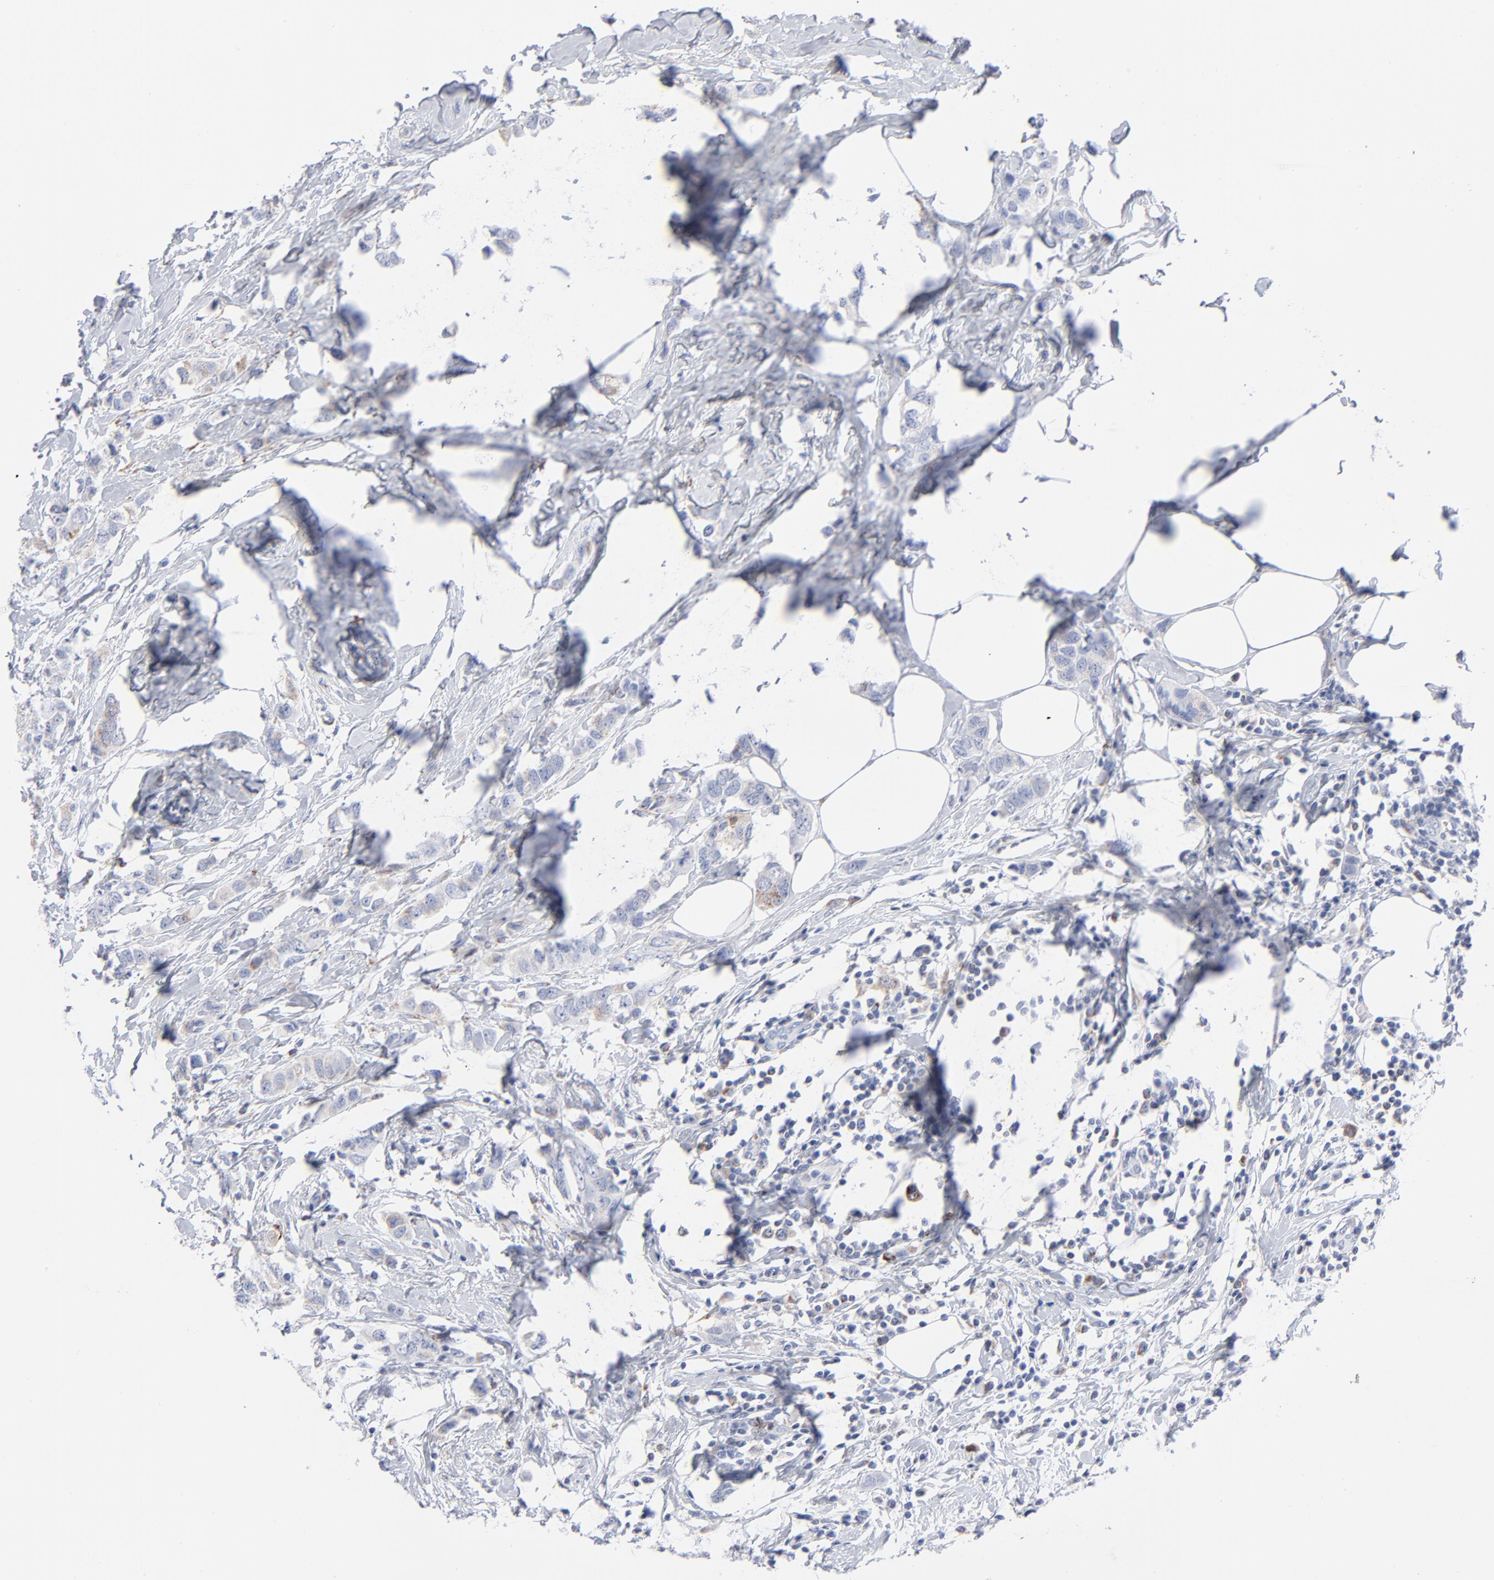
{"staining": {"intensity": "weak", "quantity": "25%-75%", "location": "cytoplasmic/membranous"}, "tissue": "breast cancer", "cell_type": "Tumor cells", "image_type": "cancer", "snomed": [{"axis": "morphology", "description": "Normal tissue, NOS"}, {"axis": "morphology", "description": "Duct carcinoma"}, {"axis": "topography", "description": "Breast"}], "caption": "Human breast intraductal carcinoma stained with a protein marker demonstrates weak staining in tumor cells.", "gene": "CHCHD10", "patient": {"sex": "female", "age": 50}}